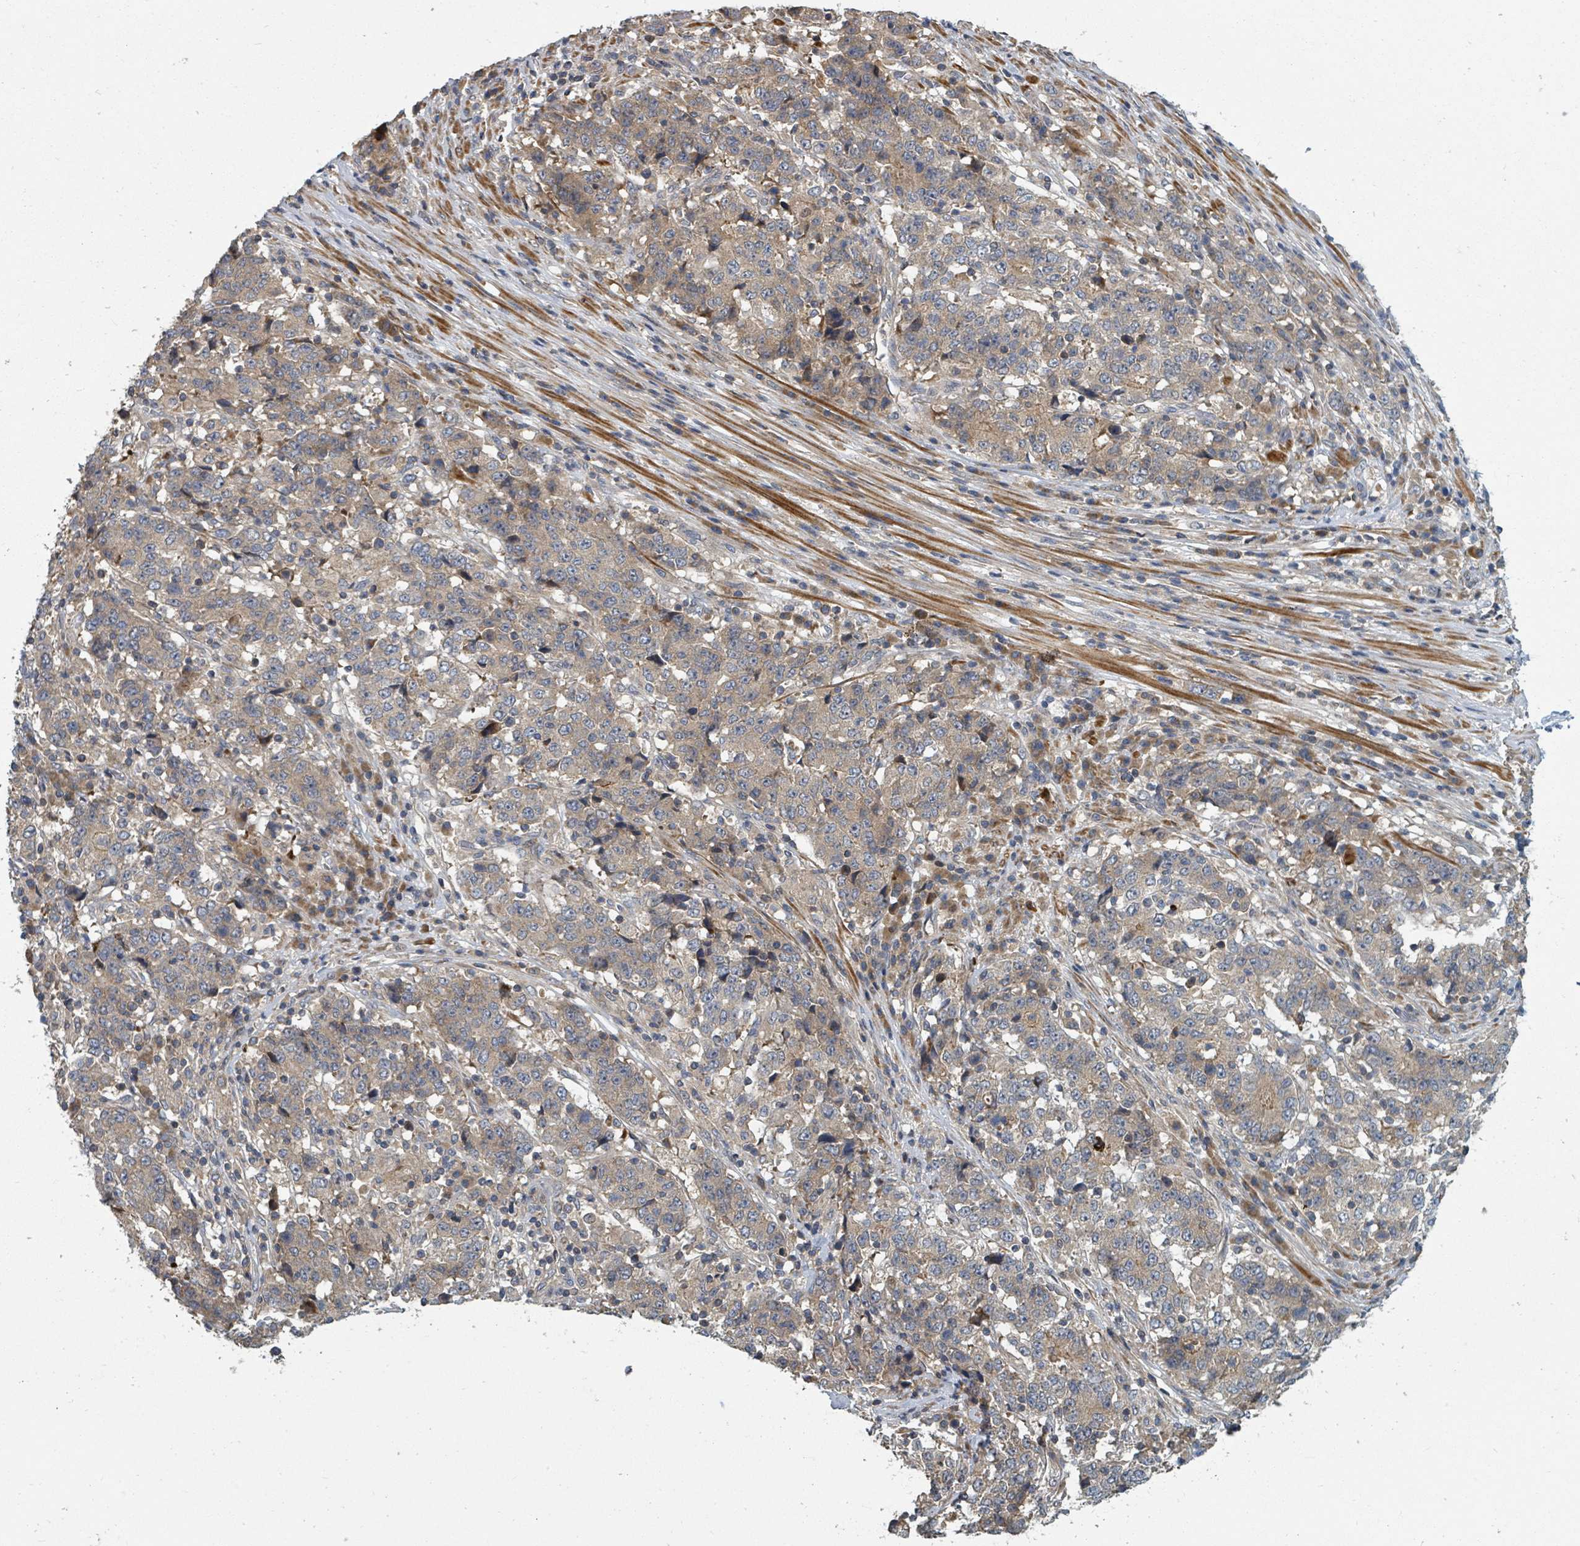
{"staining": {"intensity": "weak", "quantity": "25%-75%", "location": "cytoplasmic/membranous"}, "tissue": "stomach cancer", "cell_type": "Tumor cells", "image_type": "cancer", "snomed": [{"axis": "morphology", "description": "Adenocarcinoma, NOS"}, {"axis": "topography", "description": "Stomach"}], "caption": "Weak cytoplasmic/membranous staining for a protein is identified in about 25%-75% of tumor cells of stomach cancer (adenocarcinoma) using immunohistochemistry.", "gene": "DPM1", "patient": {"sex": "male", "age": 59}}